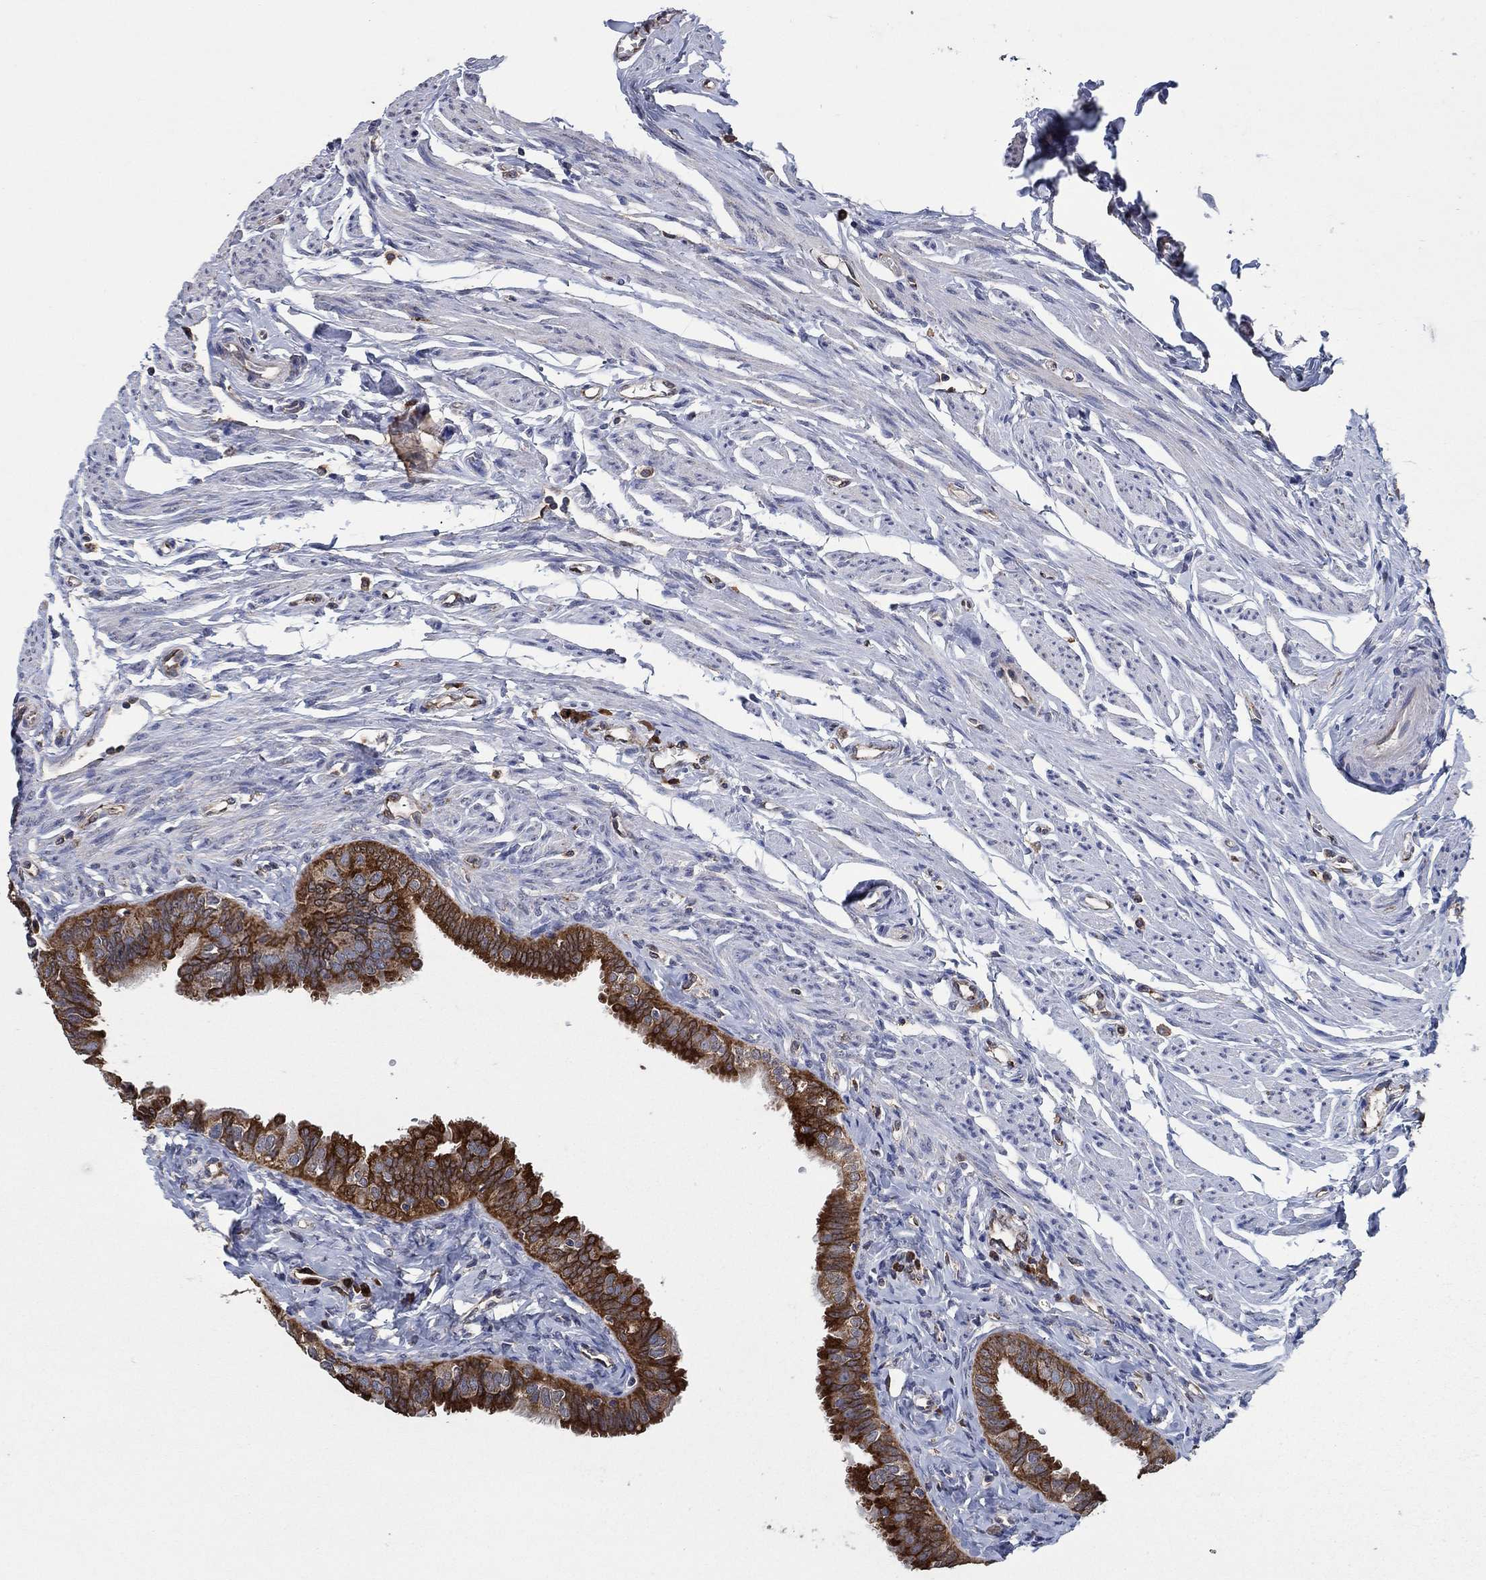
{"staining": {"intensity": "strong", "quantity": ">75%", "location": "cytoplasmic/membranous"}, "tissue": "fallopian tube", "cell_type": "Glandular cells", "image_type": "normal", "snomed": [{"axis": "morphology", "description": "Normal tissue, NOS"}, {"axis": "topography", "description": "Fallopian tube"}], "caption": "This micrograph demonstrates benign fallopian tube stained with immunohistochemistry to label a protein in brown. The cytoplasmic/membranous of glandular cells show strong positivity for the protein. Nuclei are counter-stained blue.", "gene": "HID1", "patient": {"sex": "female", "age": 54}}